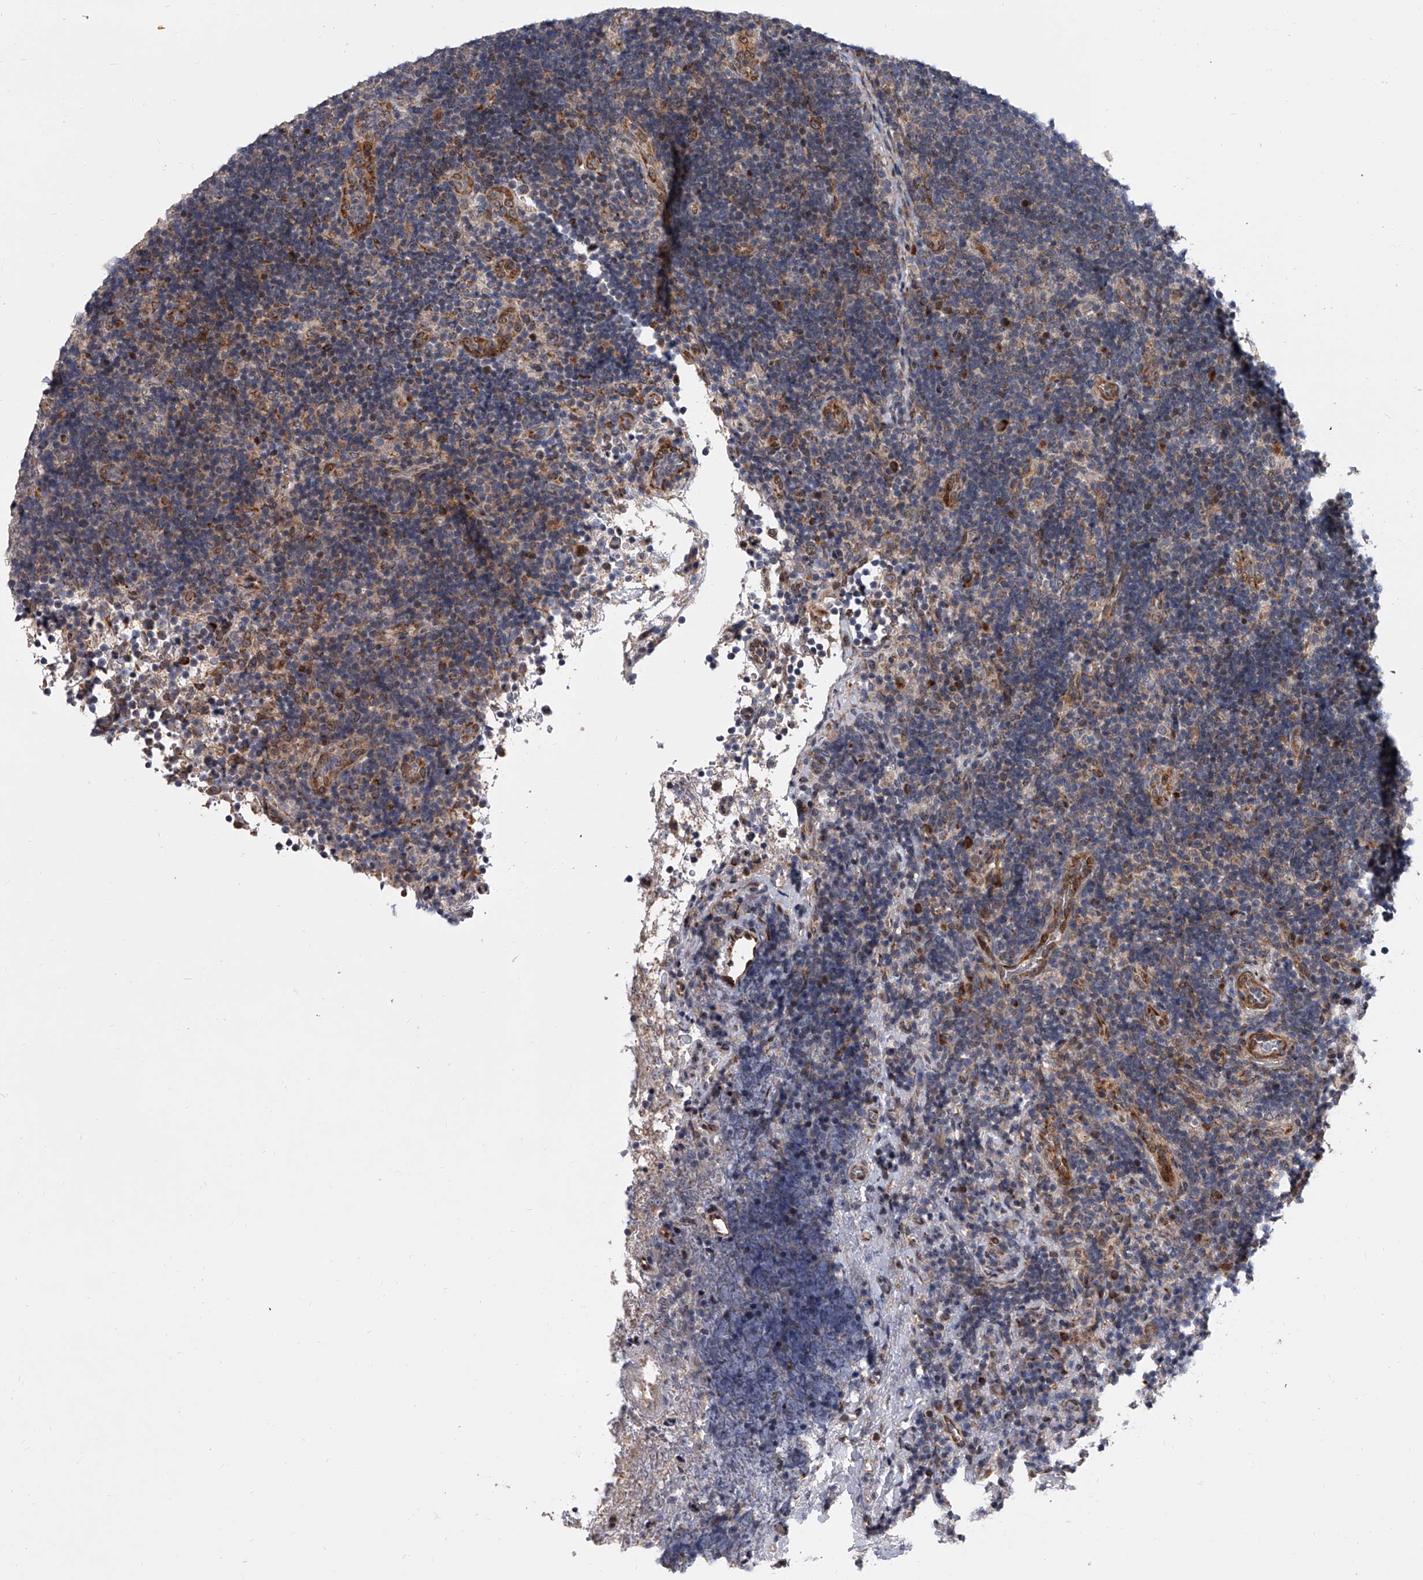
{"staining": {"intensity": "moderate", "quantity": "<25%", "location": "cytoplasmic/membranous"}, "tissue": "lymph node", "cell_type": "Germinal center cells", "image_type": "normal", "snomed": [{"axis": "morphology", "description": "Normal tissue, NOS"}, {"axis": "topography", "description": "Lymph node"}], "caption": "Protein analysis of unremarkable lymph node demonstrates moderate cytoplasmic/membranous expression in approximately <25% of germinal center cells.", "gene": "DLGAP2", "patient": {"sex": "female", "age": 22}}